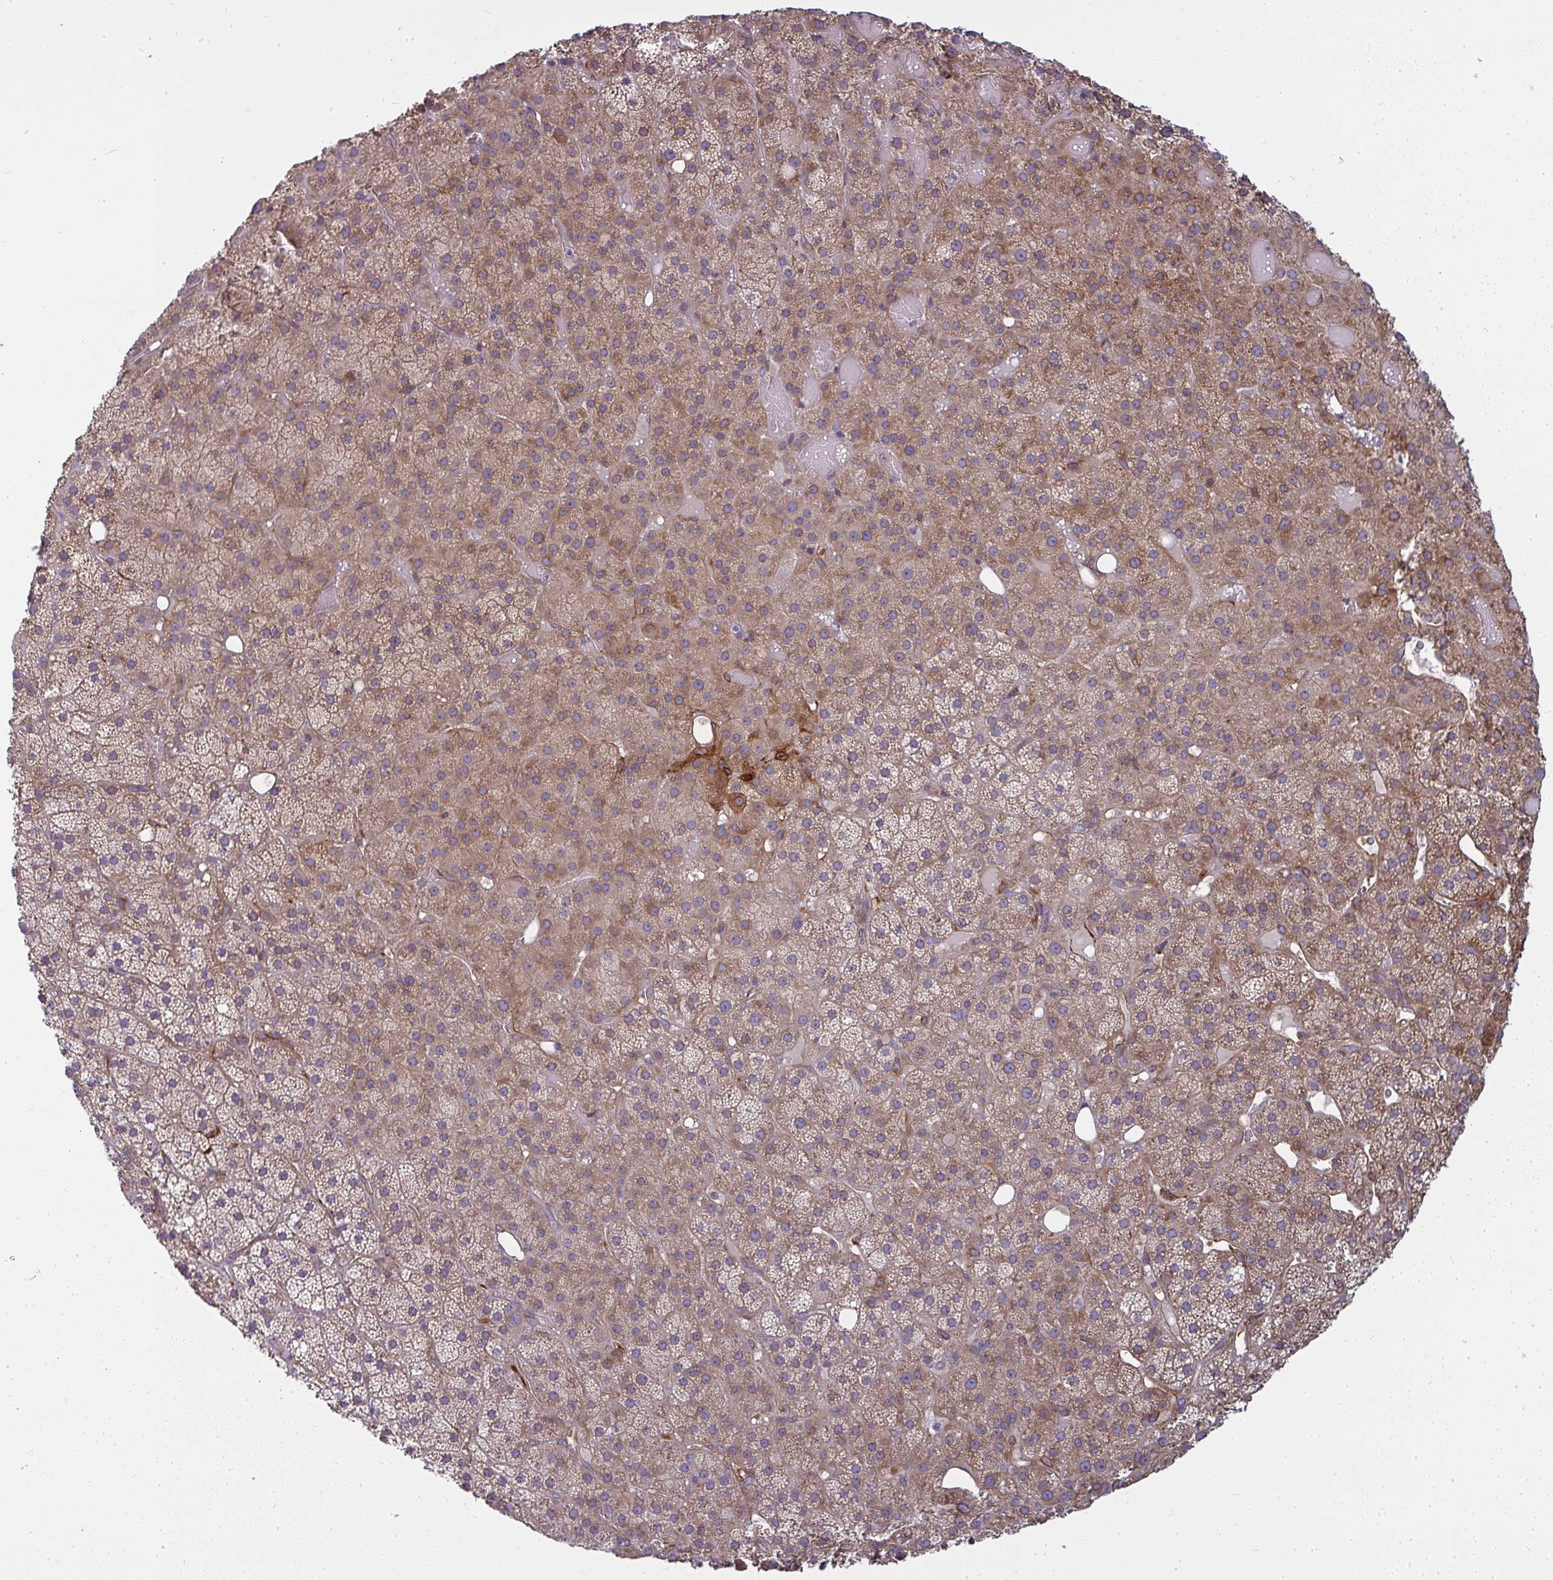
{"staining": {"intensity": "moderate", "quantity": "25%-75%", "location": "cytoplasmic/membranous"}, "tissue": "adrenal gland", "cell_type": "Glandular cells", "image_type": "normal", "snomed": [{"axis": "morphology", "description": "Normal tissue, NOS"}, {"axis": "topography", "description": "Adrenal gland"}], "caption": "About 25%-75% of glandular cells in normal human adrenal gland demonstrate moderate cytoplasmic/membranous protein positivity as visualized by brown immunohistochemical staining.", "gene": "IFIT3", "patient": {"sex": "male", "age": 53}}